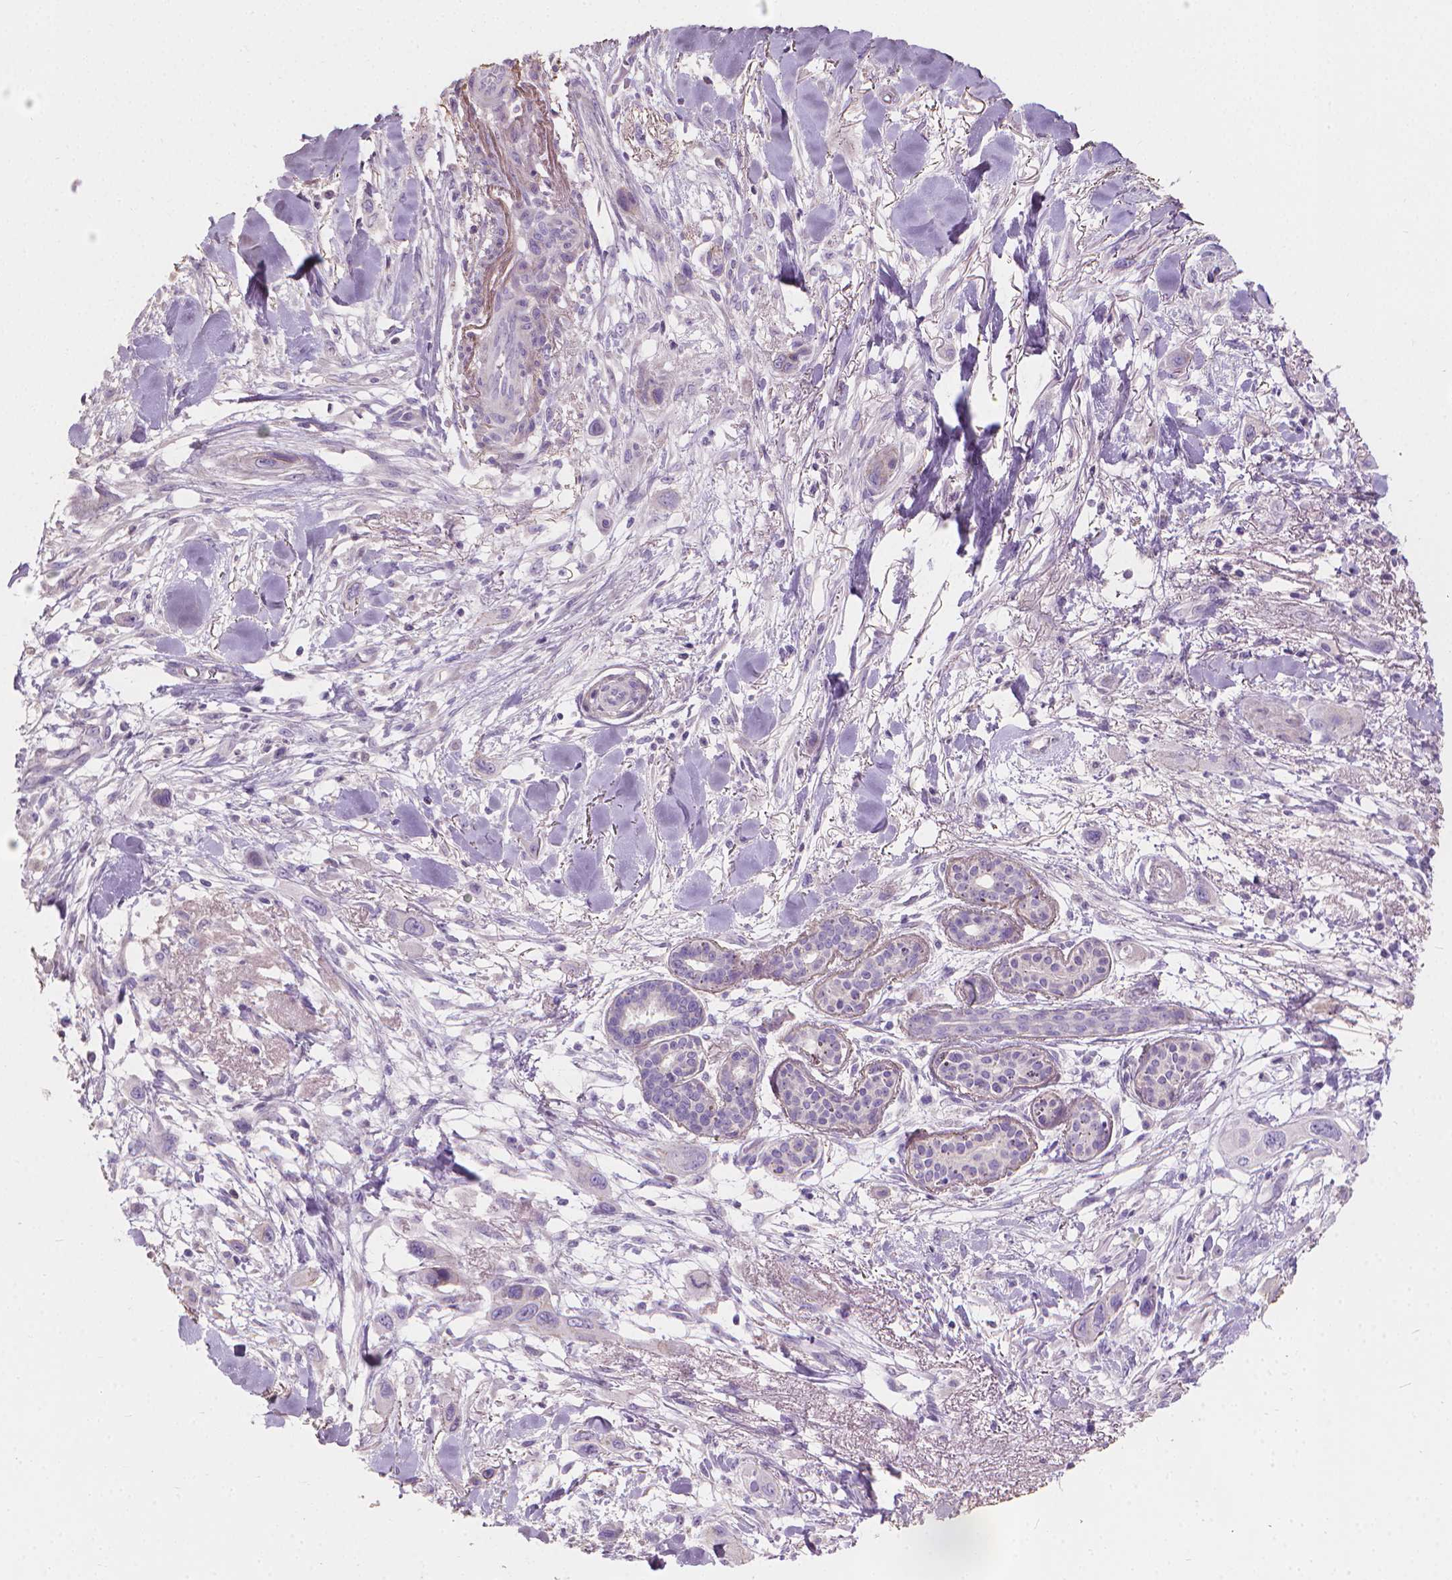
{"staining": {"intensity": "negative", "quantity": "none", "location": "none"}, "tissue": "skin cancer", "cell_type": "Tumor cells", "image_type": "cancer", "snomed": [{"axis": "morphology", "description": "Squamous cell carcinoma, NOS"}, {"axis": "topography", "description": "Skin"}], "caption": "High magnification brightfield microscopy of squamous cell carcinoma (skin) stained with DAB (3,3'-diaminobenzidine) (brown) and counterstained with hematoxylin (blue): tumor cells show no significant positivity.", "gene": "CABCOCO1", "patient": {"sex": "male", "age": 79}}